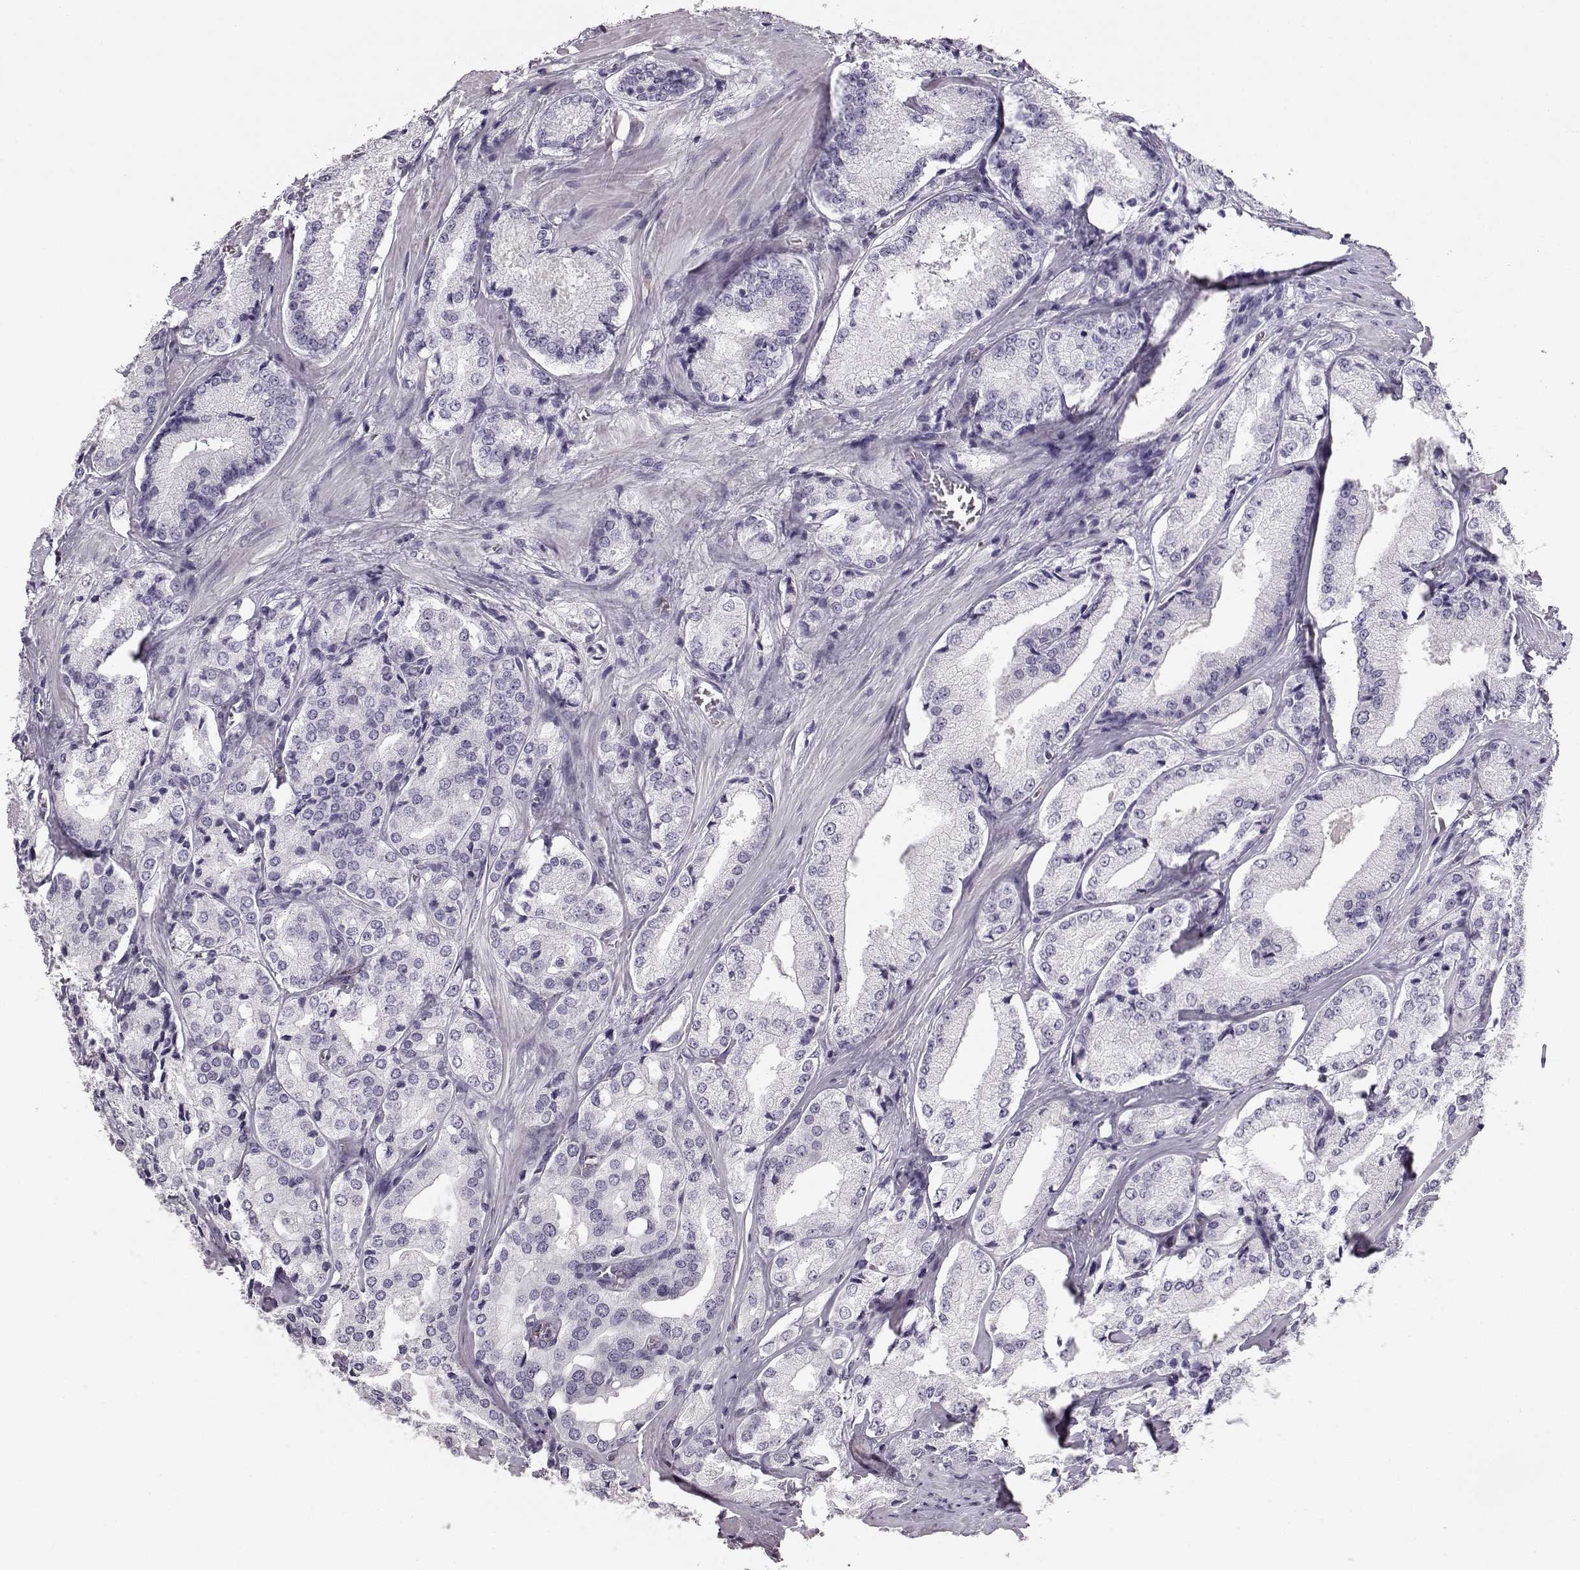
{"staining": {"intensity": "negative", "quantity": "none", "location": "none"}, "tissue": "prostate cancer", "cell_type": "Tumor cells", "image_type": "cancer", "snomed": [{"axis": "morphology", "description": "Adenocarcinoma, Low grade"}, {"axis": "topography", "description": "Prostate"}], "caption": "The photomicrograph demonstrates no staining of tumor cells in prostate cancer.", "gene": "BFSP2", "patient": {"sex": "male", "age": 56}}